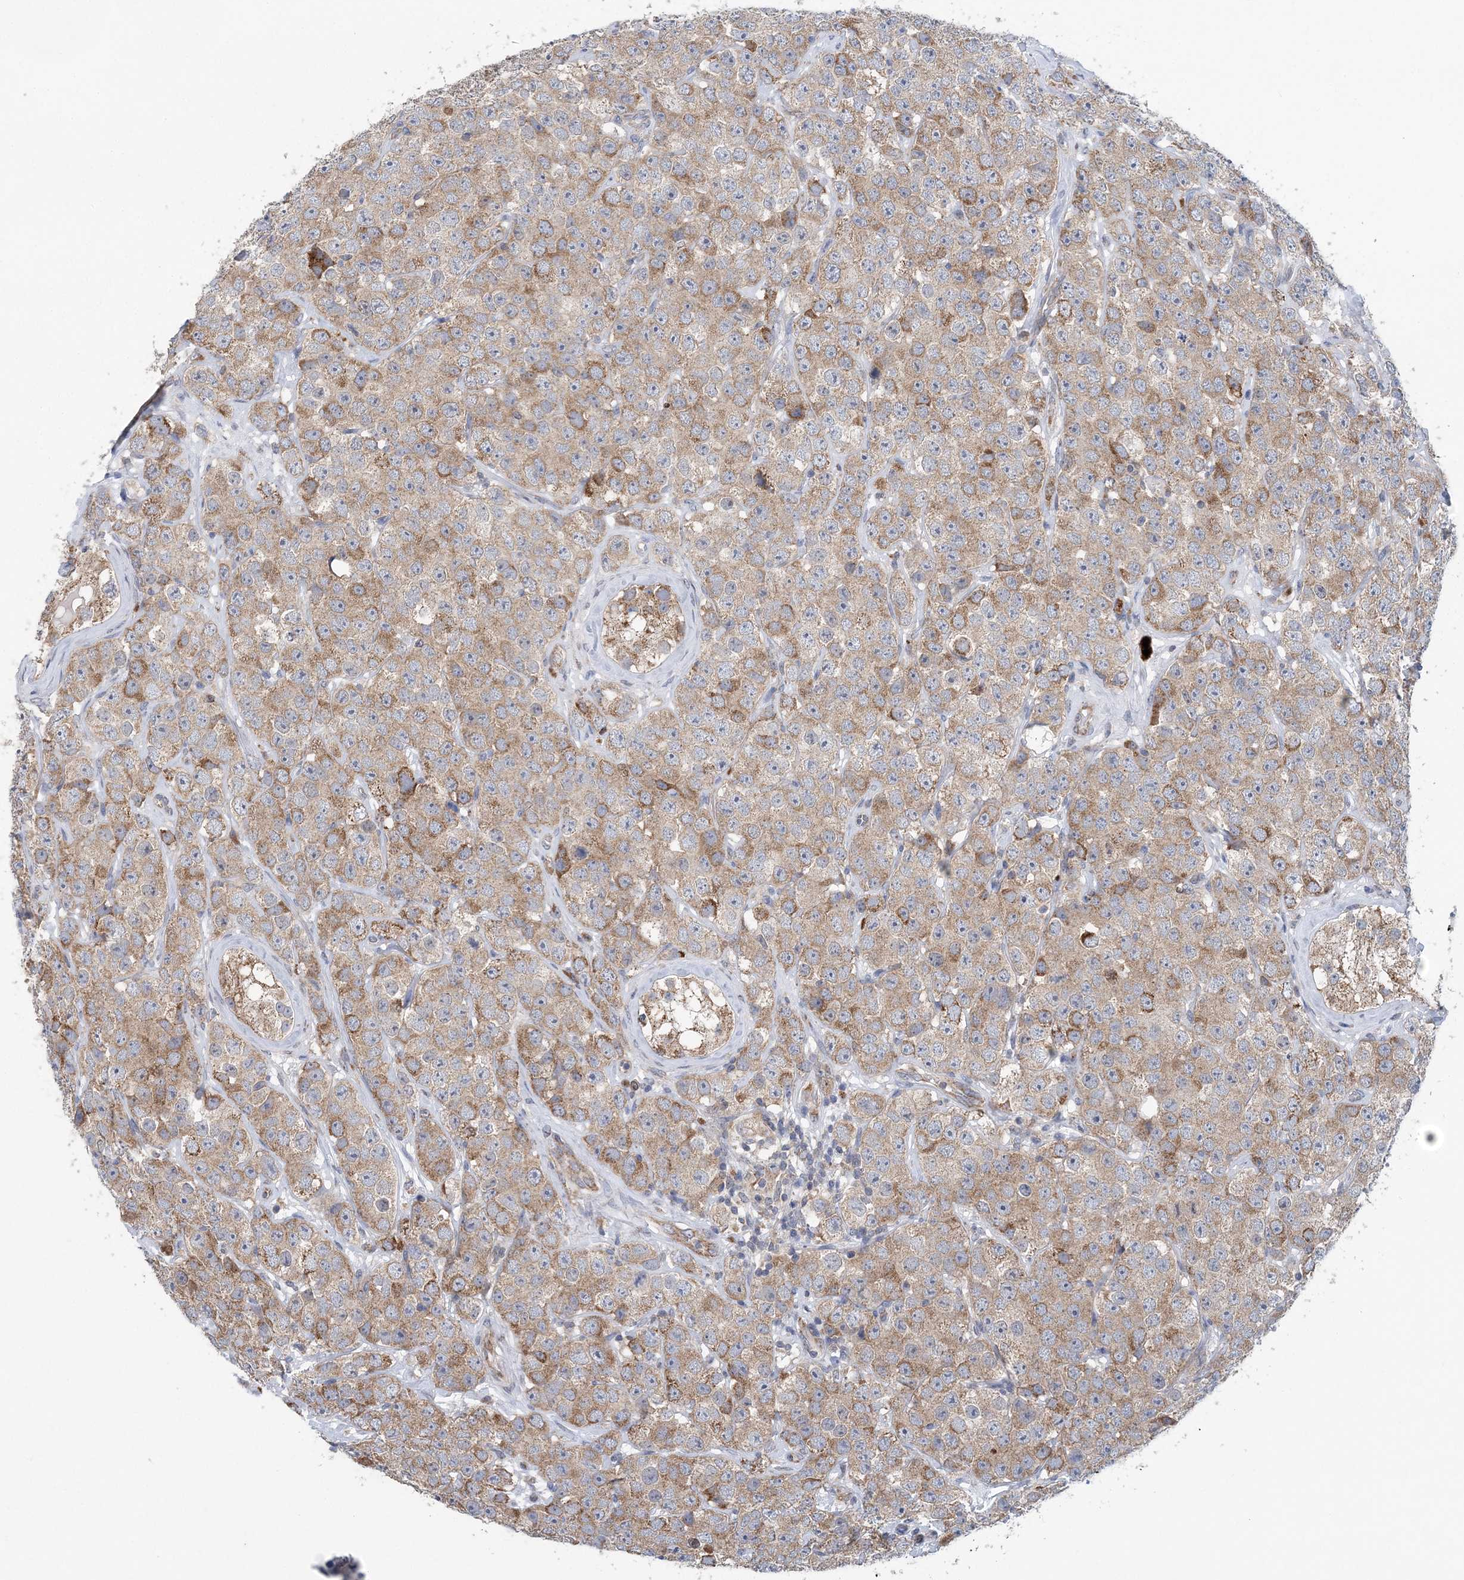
{"staining": {"intensity": "moderate", "quantity": ">75%", "location": "cytoplasmic/membranous"}, "tissue": "testis cancer", "cell_type": "Tumor cells", "image_type": "cancer", "snomed": [{"axis": "morphology", "description": "Seminoma, NOS"}, {"axis": "topography", "description": "Testis"}], "caption": "Human testis cancer stained with a brown dye reveals moderate cytoplasmic/membranous positive expression in about >75% of tumor cells.", "gene": "COPE", "patient": {"sex": "male", "age": 28}}